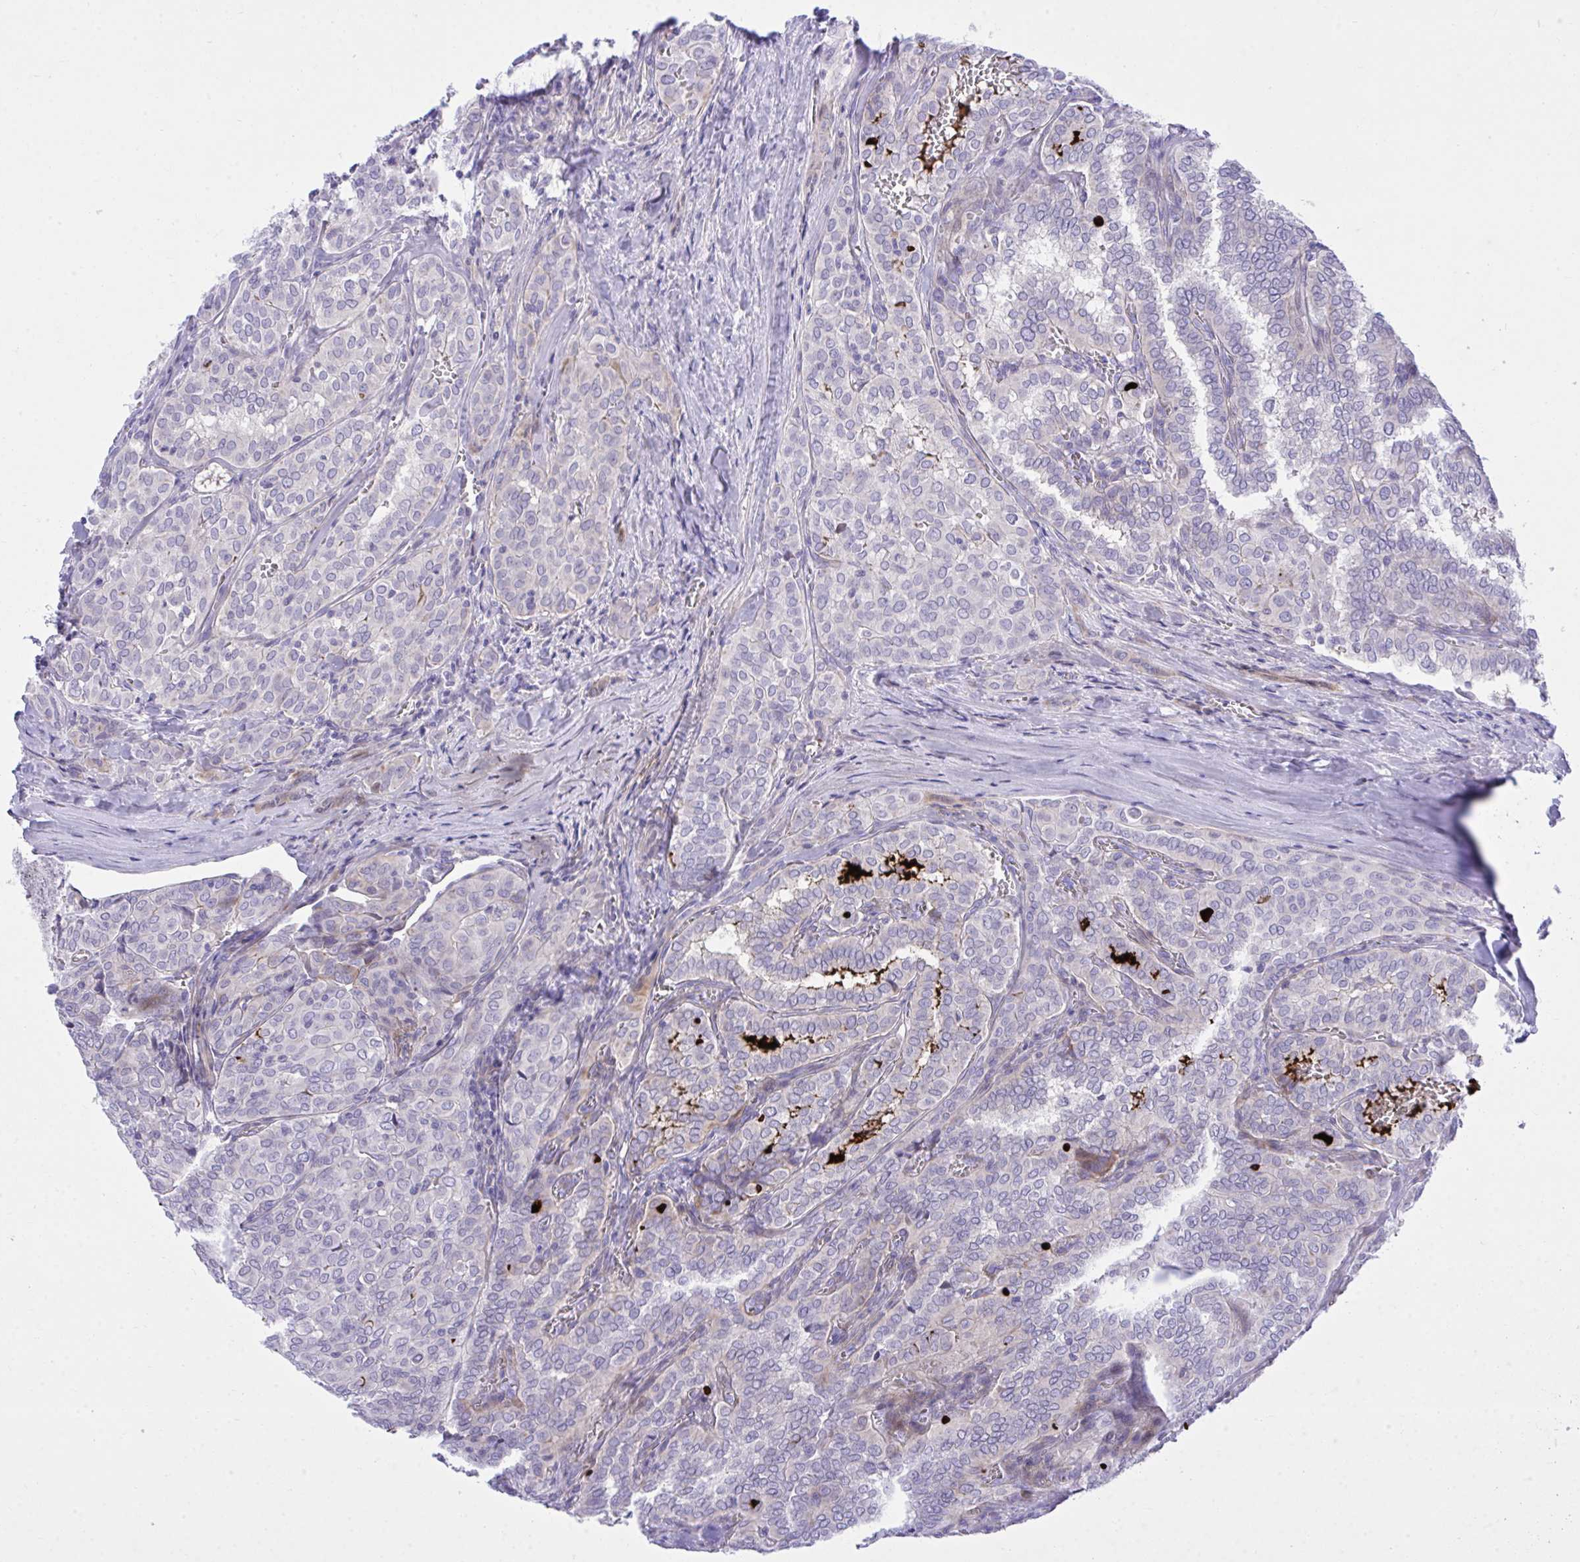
{"staining": {"intensity": "negative", "quantity": "none", "location": "none"}, "tissue": "thyroid cancer", "cell_type": "Tumor cells", "image_type": "cancer", "snomed": [{"axis": "morphology", "description": "Papillary adenocarcinoma, NOS"}, {"axis": "topography", "description": "Thyroid gland"}], "caption": "Immunohistochemical staining of human thyroid cancer exhibits no significant expression in tumor cells.", "gene": "MED9", "patient": {"sex": "female", "age": 30}}